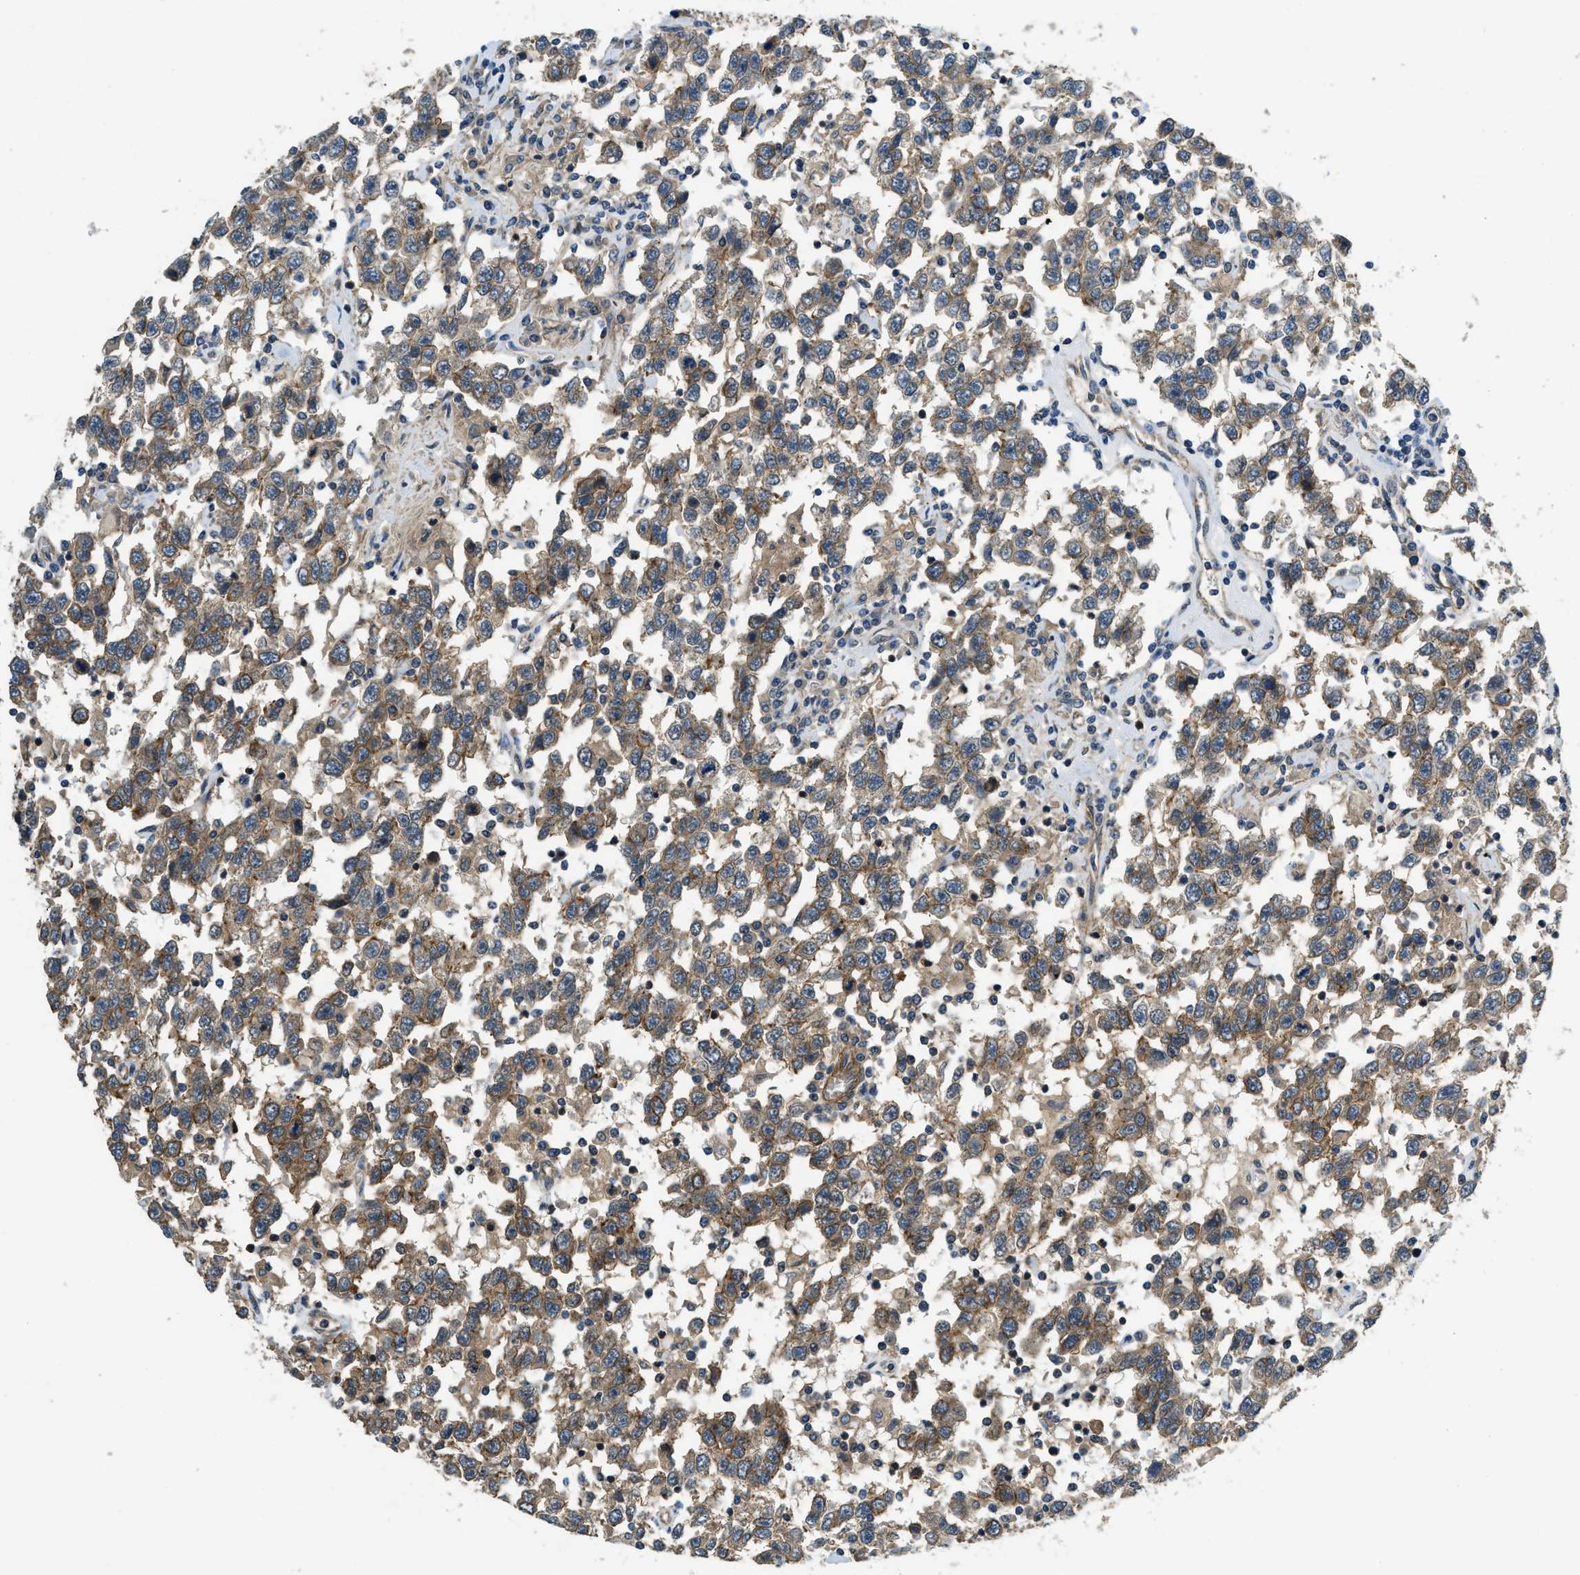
{"staining": {"intensity": "moderate", "quantity": ">75%", "location": "cytoplasmic/membranous"}, "tissue": "testis cancer", "cell_type": "Tumor cells", "image_type": "cancer", "snomed": [{"axis": "morphology", "description": "Seminoma, NOS"}, {"axis": "topography", "description": "Testis"}], "caption": "This micrograph reveals immunohistochemistry staining of testis cancer, with medium moderate cytoplasmic/membranous staining in approximately >75% of tumor cells.", "gene": "CGN", "patient": {"sex": "male", "age": 41}}